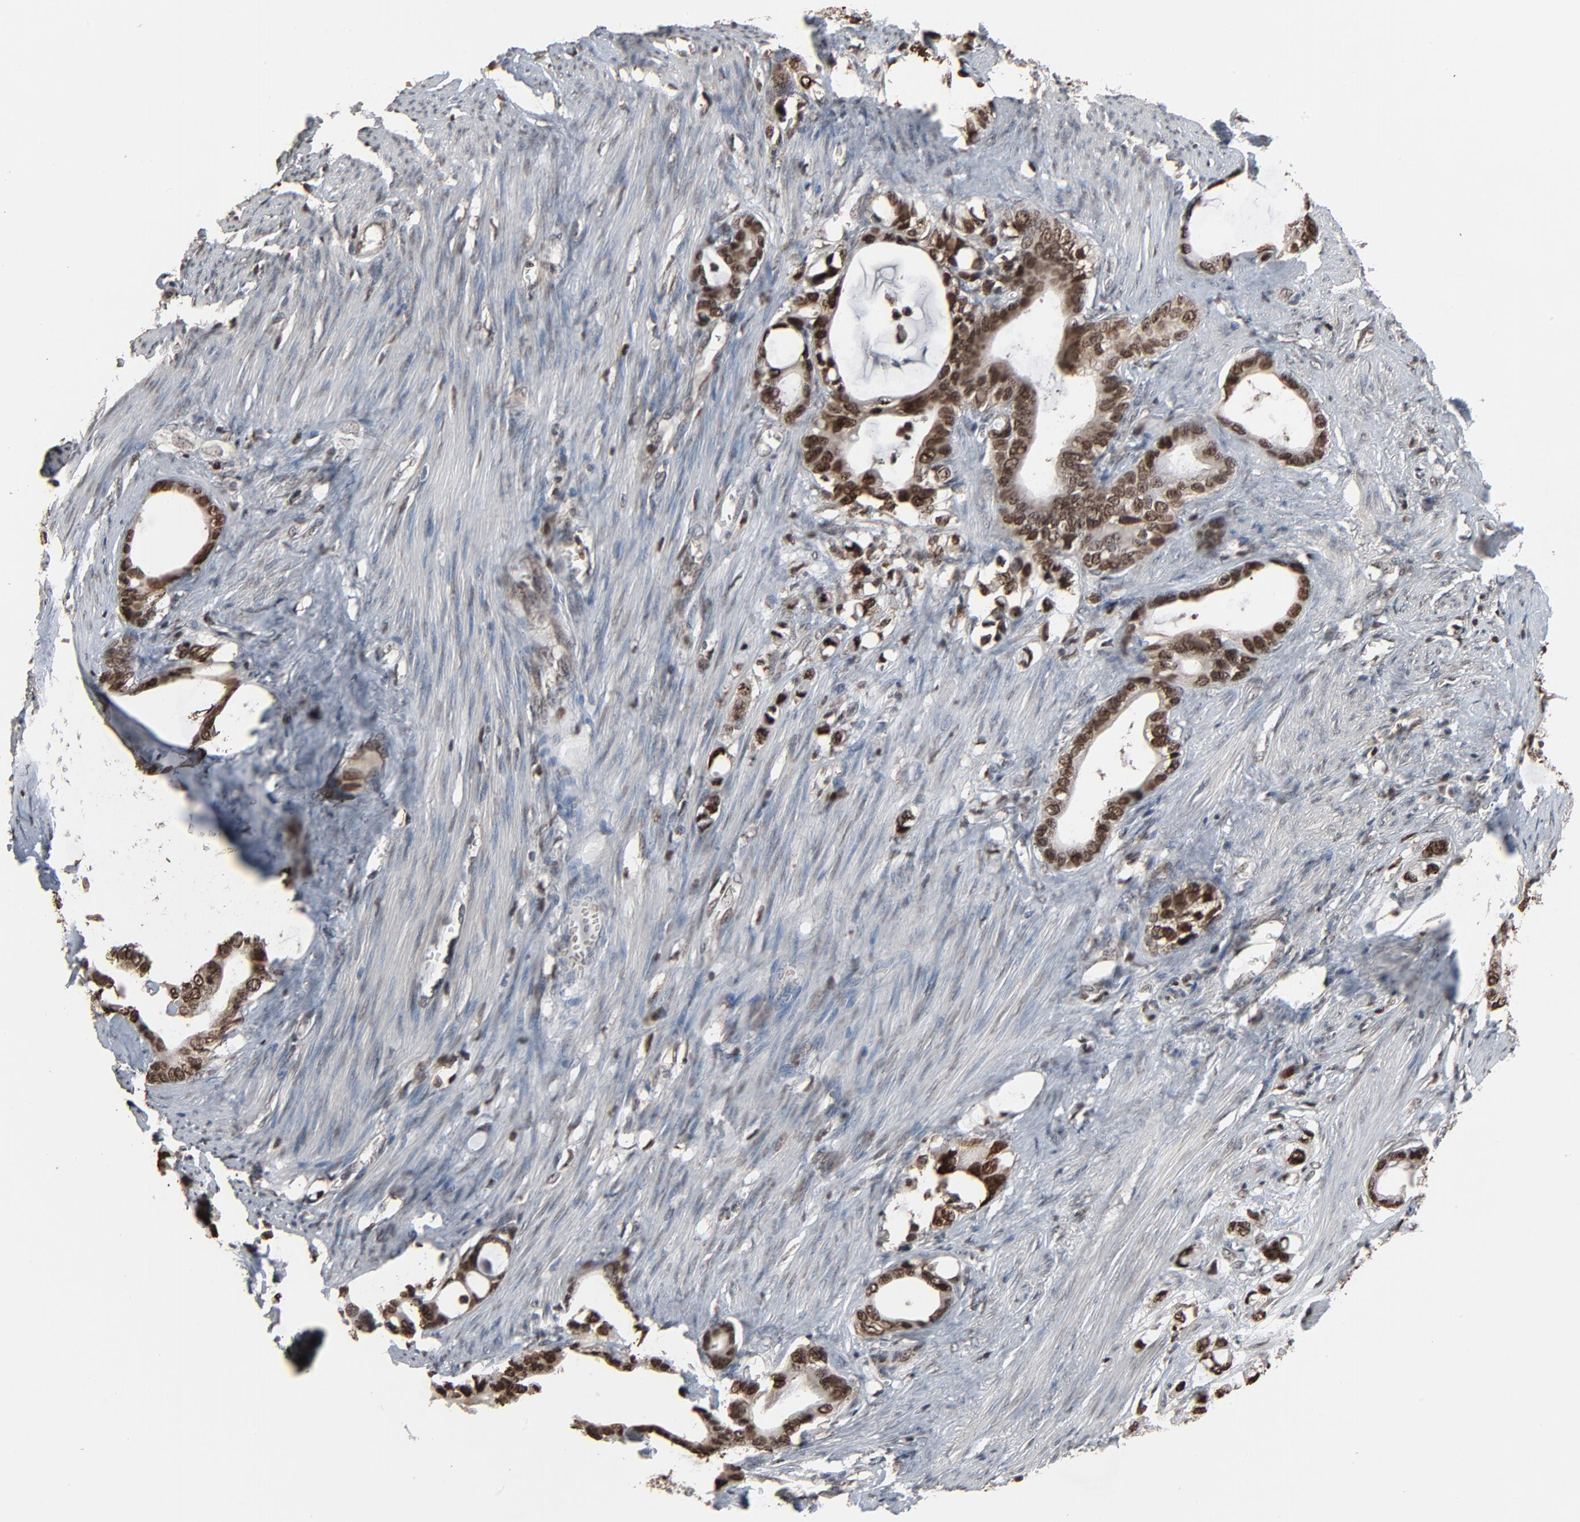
{"staining": {"intensity": "strong", "quantity": ">75%", "location": "nuclear"}, "tissue": "stomach cancer", "cell_type": "Tumor cells", "image_type": "cancer", "snomed": [{"axis": "morphology", "description": "Adenocarcinoma, NOS"}, {"axis": "topography", "description": "Stomach"}], "caption": "Immunohistochemical staining of human adenocarcinoma (stomach) displays high levels of strong nuclear expression in about >75% of tumor cells. The protein is shown in brown color, while the nuclei are stained blue.", "gene": "RPS6KA3", "patient": {"sex": "female", "age": 75}}